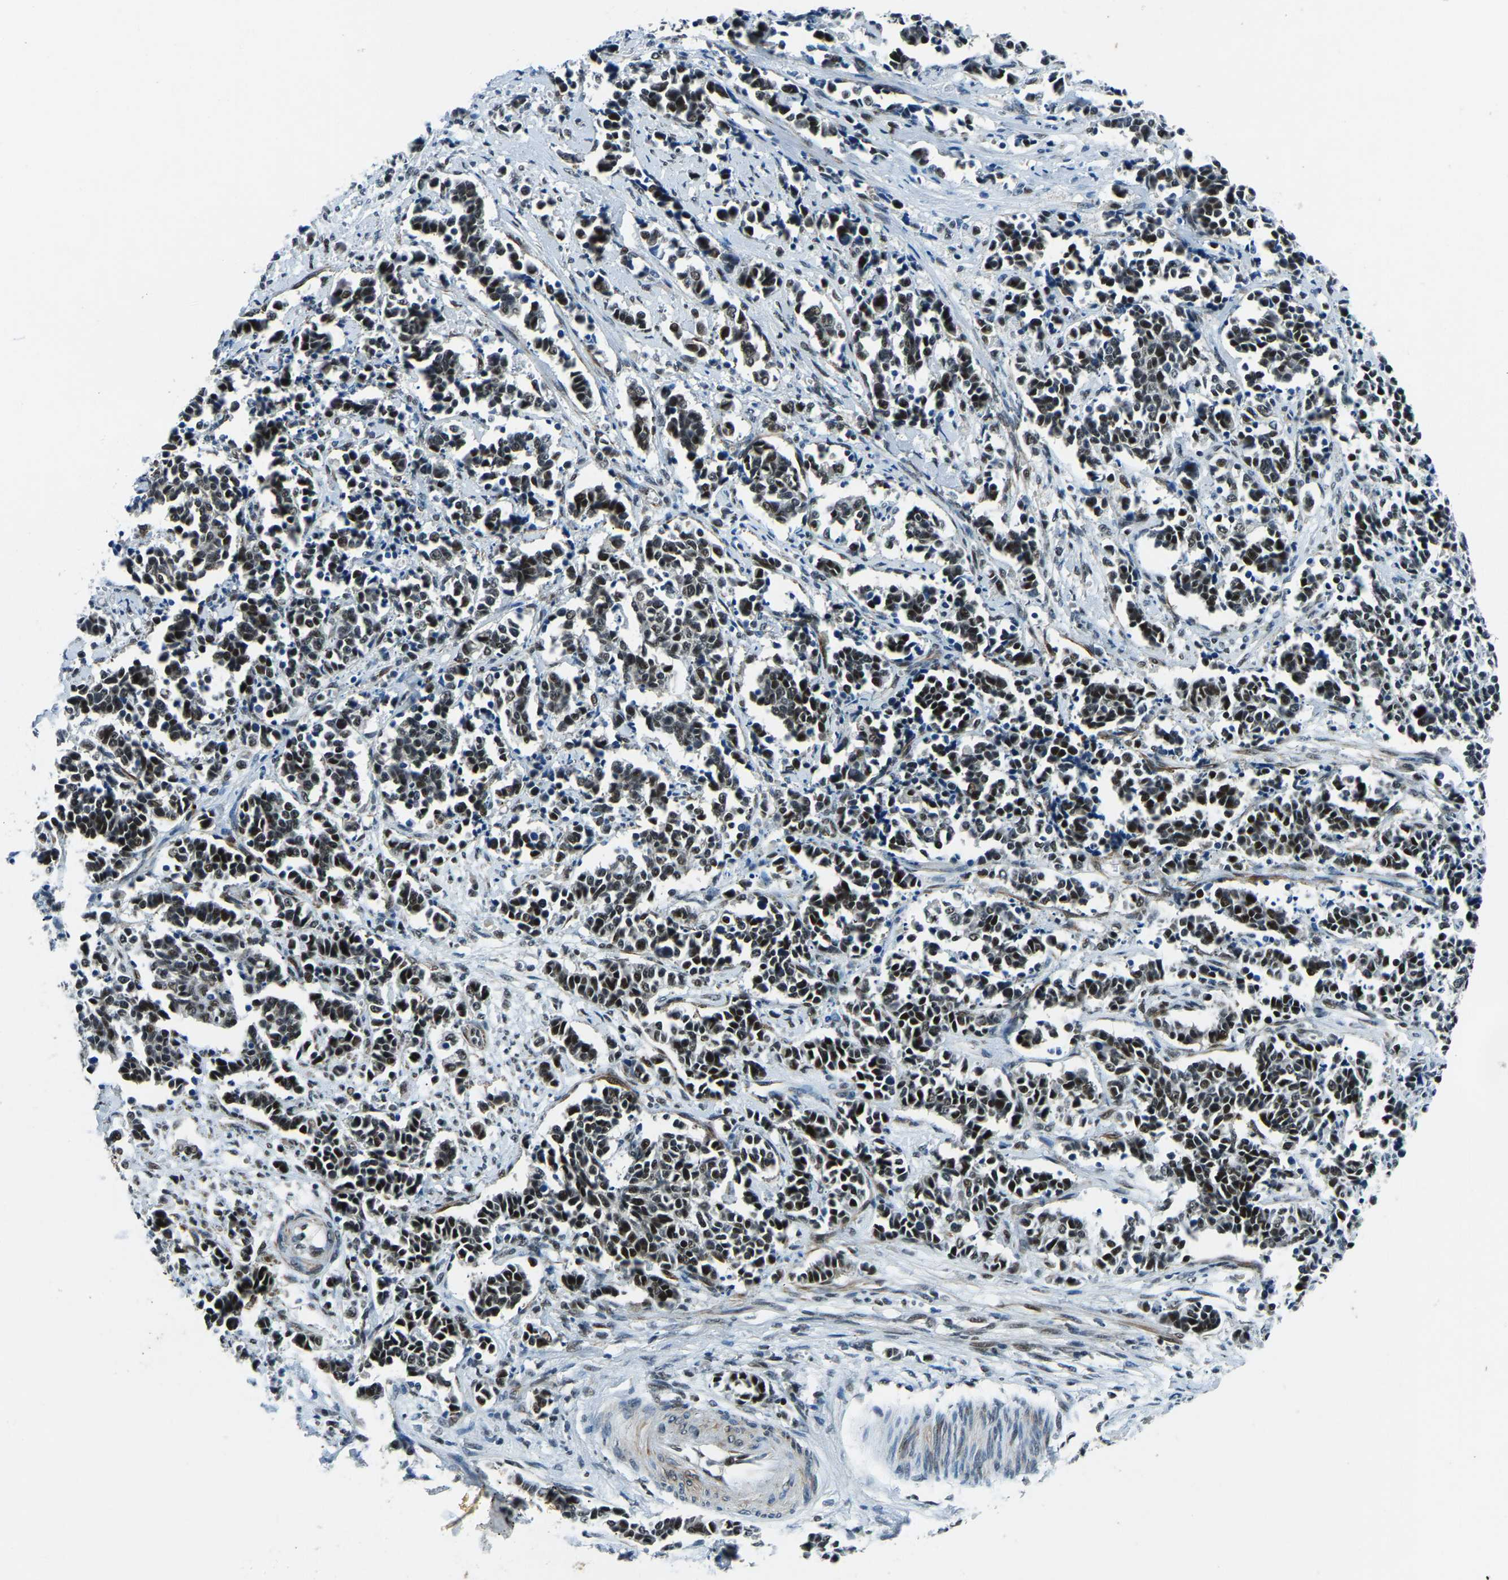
{"staining": {"intensity": "moderate", "quantity": ">75%", "location": "nuclear"}, "tissue": "cervical cancer", "cell_type": "Tumor cells", "image_type": "cancer", "snomed": [{"axis": "morphology", "description": "Normal tissue, NOS"}, {"axis": "morphology", "description": "Squamous cell carcinoma, NOS"}, {"axis": "topography", "description": "Cervix"}], "caption": "Tumor cells show moderate nuclear expression in approximately >75% of cells in cervical cancer. The protein is shown in brown color, while the nuclei are stained blue.", "gene": "PRCC", "patient": {"sex": "female", "age": 35}}